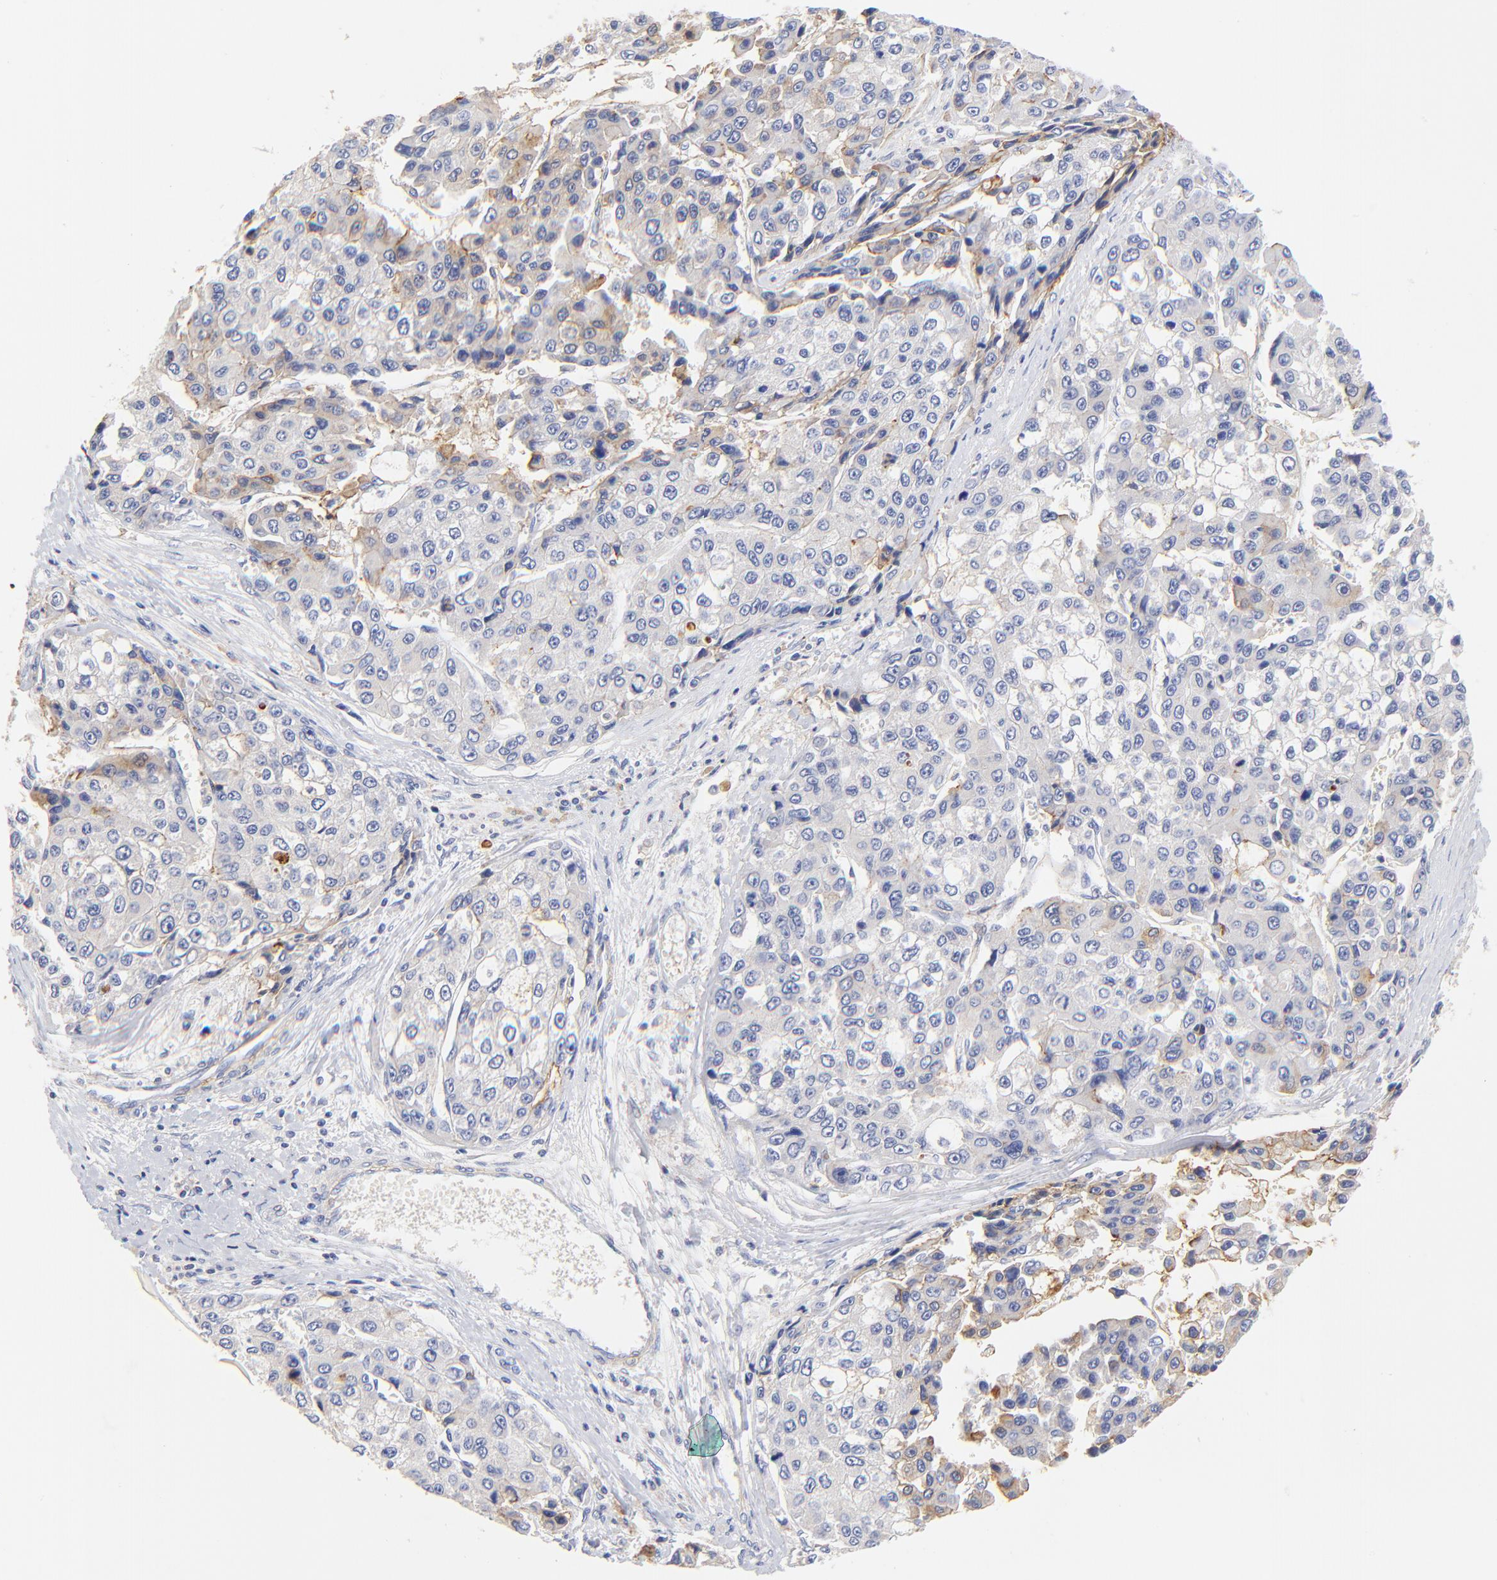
{"staining": {"intensity": "negative", "quantity": "none", "location": "none"}, "tissue": "liver cancer", "cell_type": "Tumor cells", "image_type": "cancer", "snomed": [{"axis": "morphology", "description": "Carcinoma, Hepatocellular, NOS"}, {"axis": "topography", "description": "Liver"}], "caption": "The image shows no significant positivity in tumor cells of liver cancer (hepatocellular carcinoma). The staining is performed using DAB brown chromogen with nuclei counter-stained in using hematoxylin.", "gene": "MDGA2", "patient": {"sex": "female", "age": 66}}